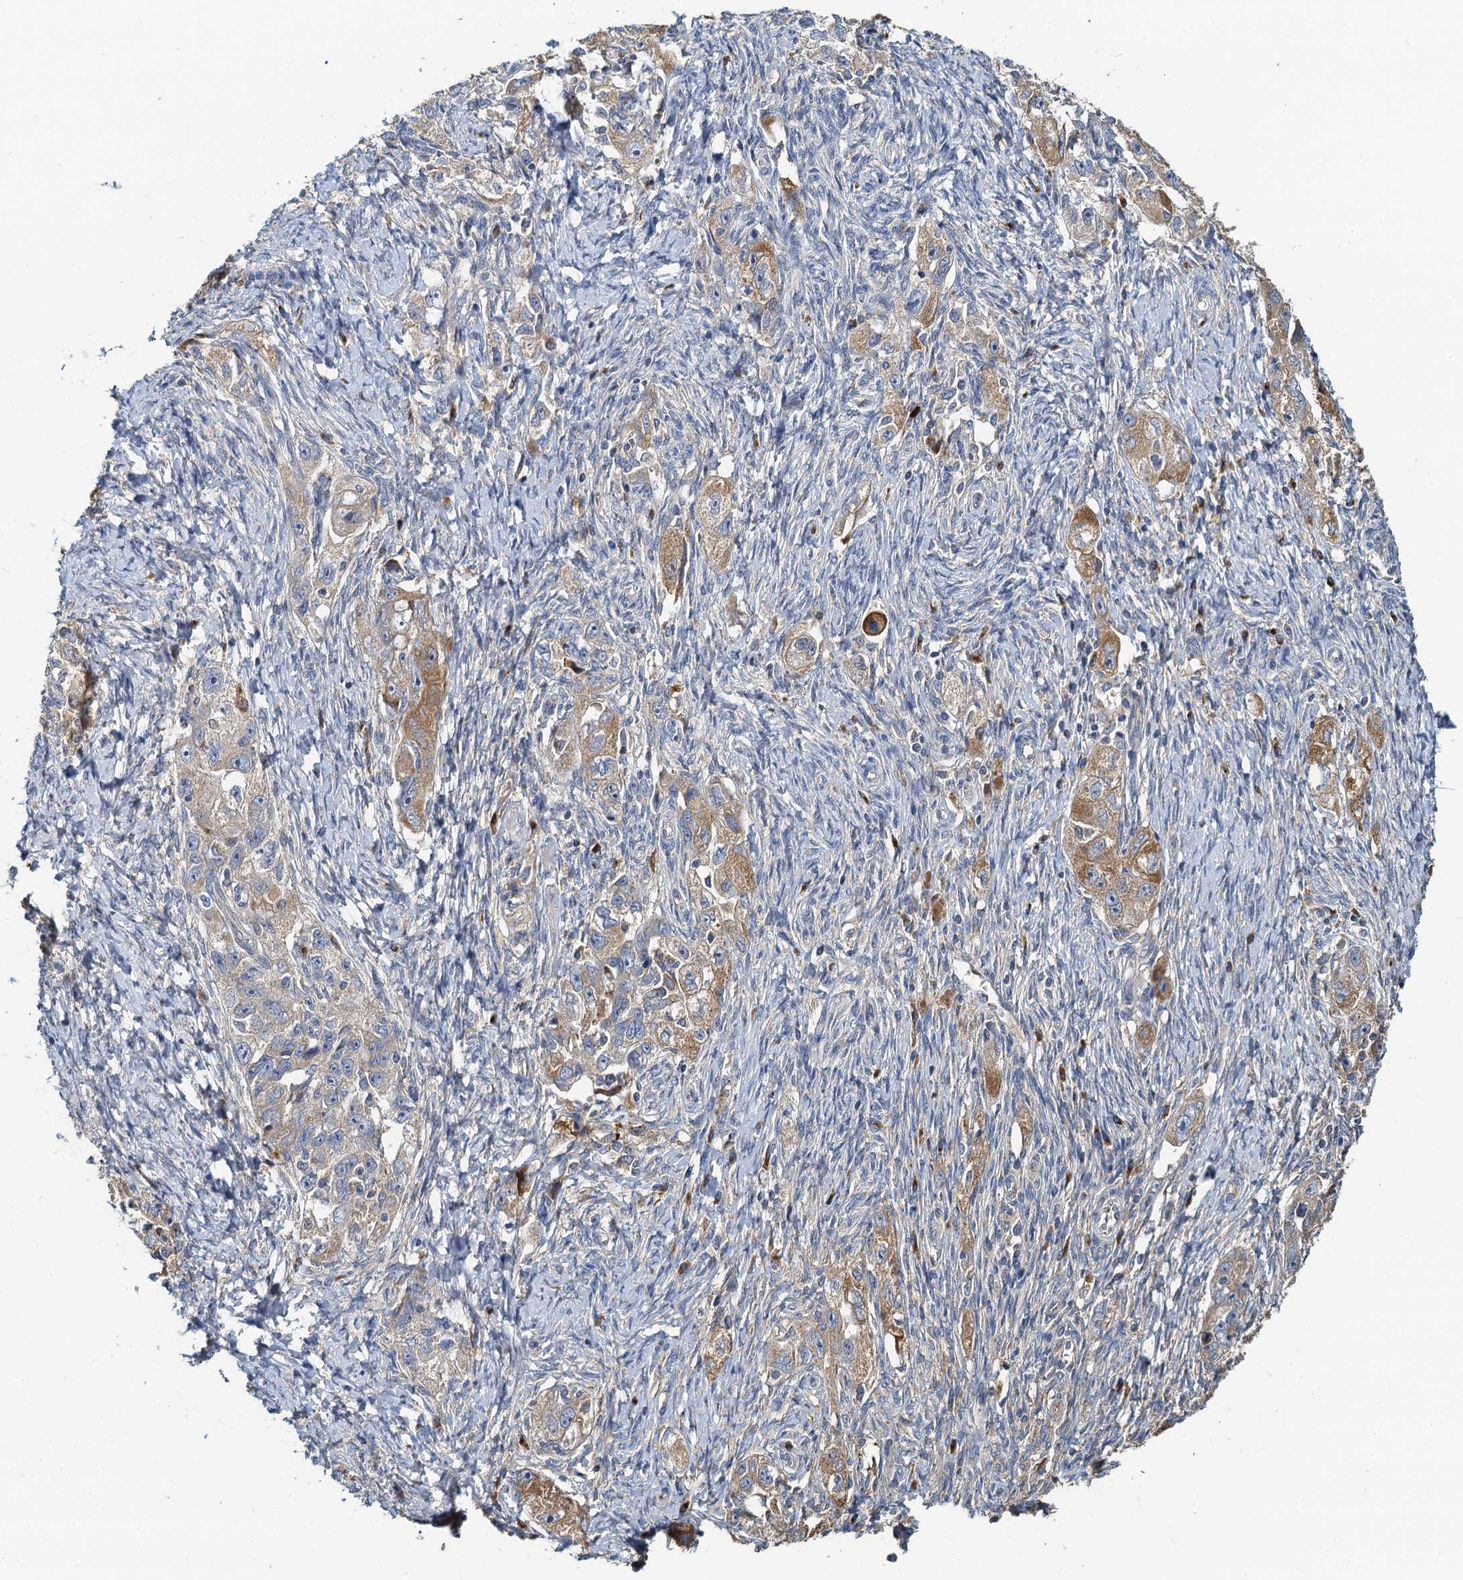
{"staining": {"intensity": "moderate", "quantity": "25%-75%", "location": "cytoplasmic/membranous"}, "tissue": "ovarian cancer", "cell_type": "Tumor cells", "image_type": "cancer", "snomed": [{"axis": "morphology", "description": "Carcinoma, NOS"}, {"axis": "morphology", "description": "Cystadenocarcinoma, serous, NOS"}, {"axis": "topography", "description": "Ovary"}], "caption": "This is an image of IHC staining of ovarian cancer (carcinoma), which shows moderate positivity in the cytoplasmic/membranous of tumor cells.", "gene": "NKAPD1", "patient": {"sex": "female", "age": 69}}